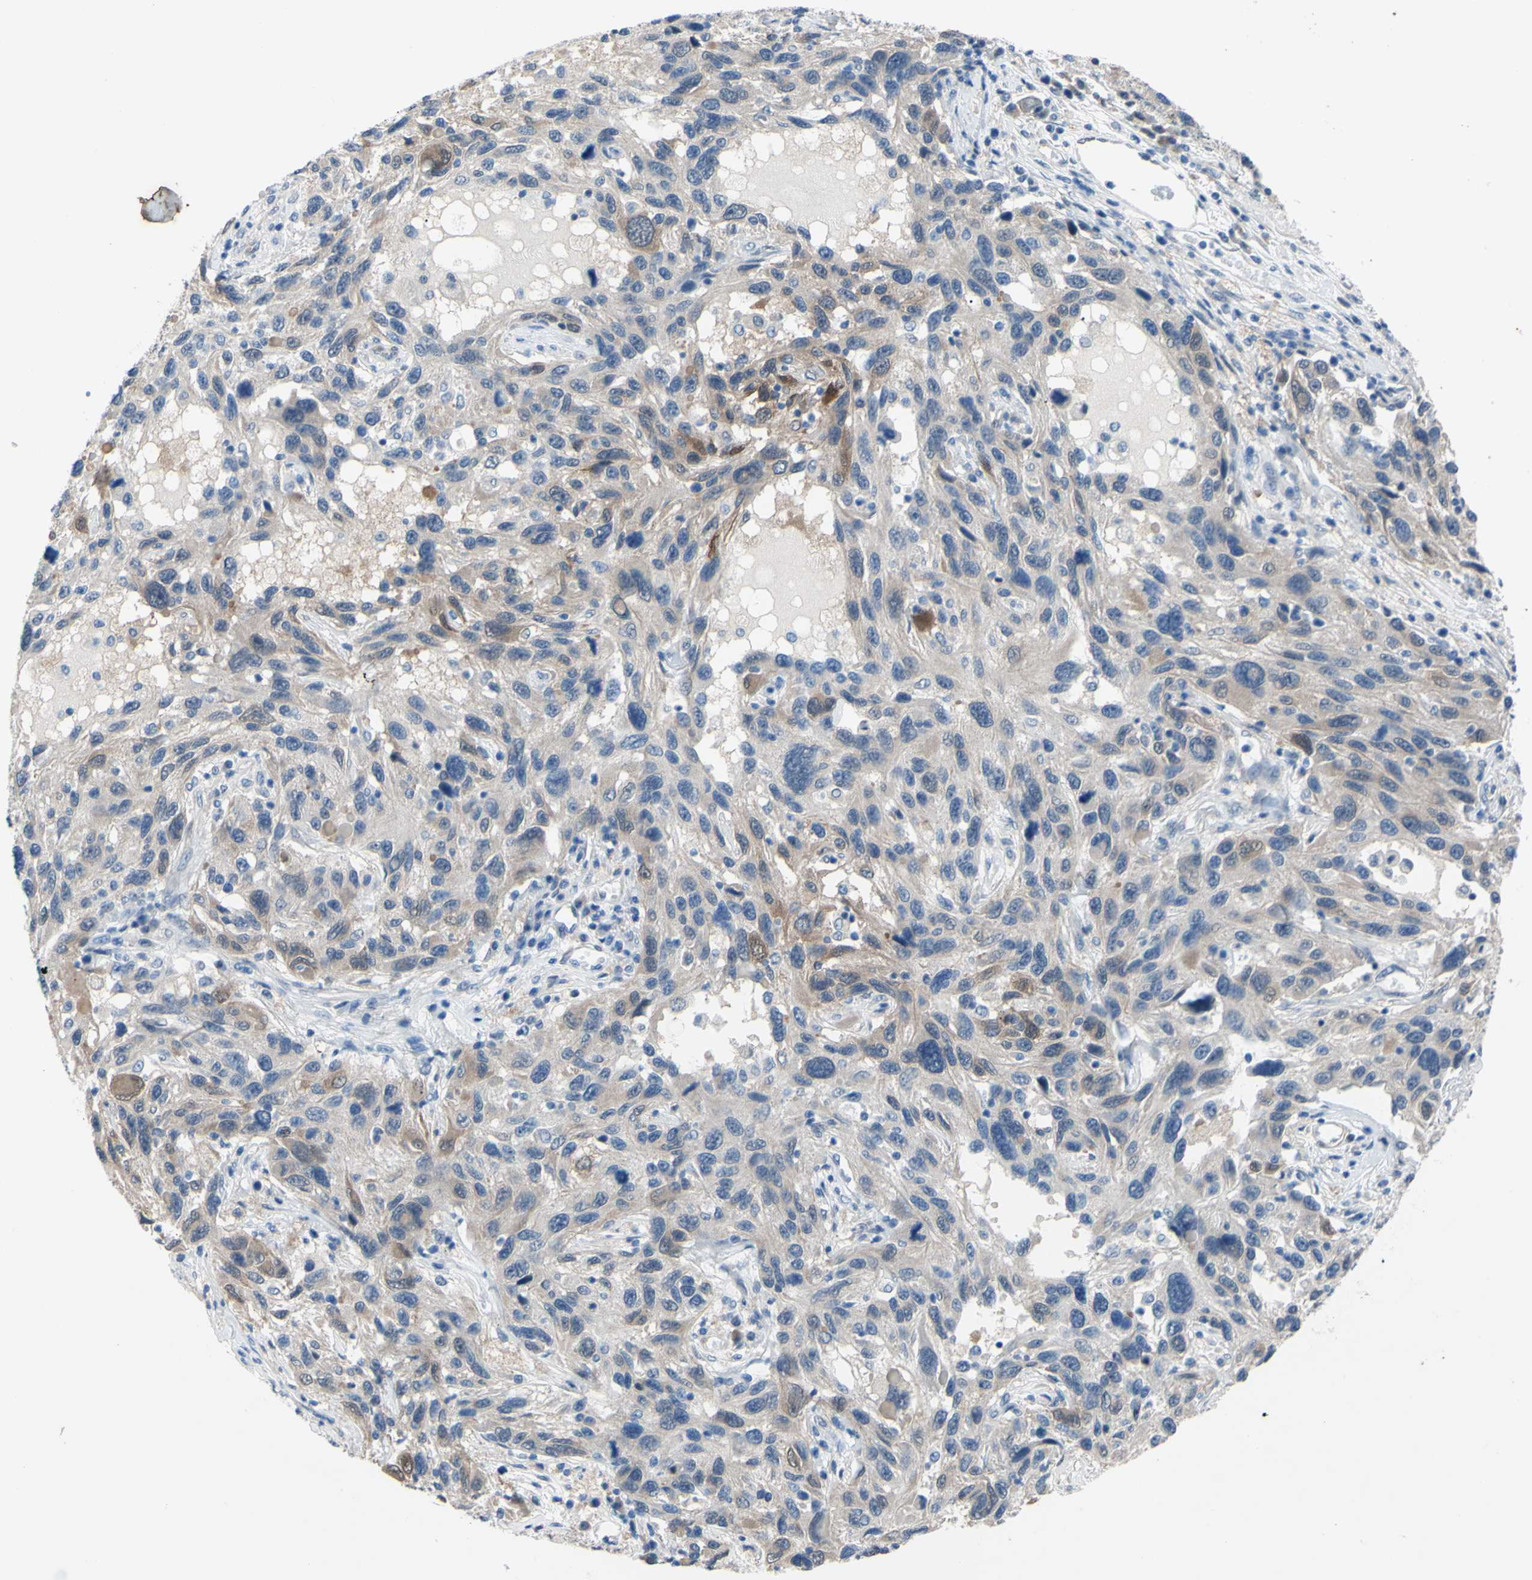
{"staining": {"intensity": "weak", "quantity": ">75%", "location": "cytoplasmic/membranous"}, "tissue": "melanoma", "cell_type": "Tumor cells", "image_type": "cancer", "snomed": [{"axis": "morphology", "description": "Malignant melanoma, NOS"}, {"axis": "topography", "description": "Skin"}], "caption": "Malignant melanoma stained for a protein exhibits weak cytoplasmic/membranous positivity in tumor cells. (Brightfield microscopy of DAB IHC at high magnification).", "gene": "NOL3", "patient": {"sex": "male", "age": 53}}